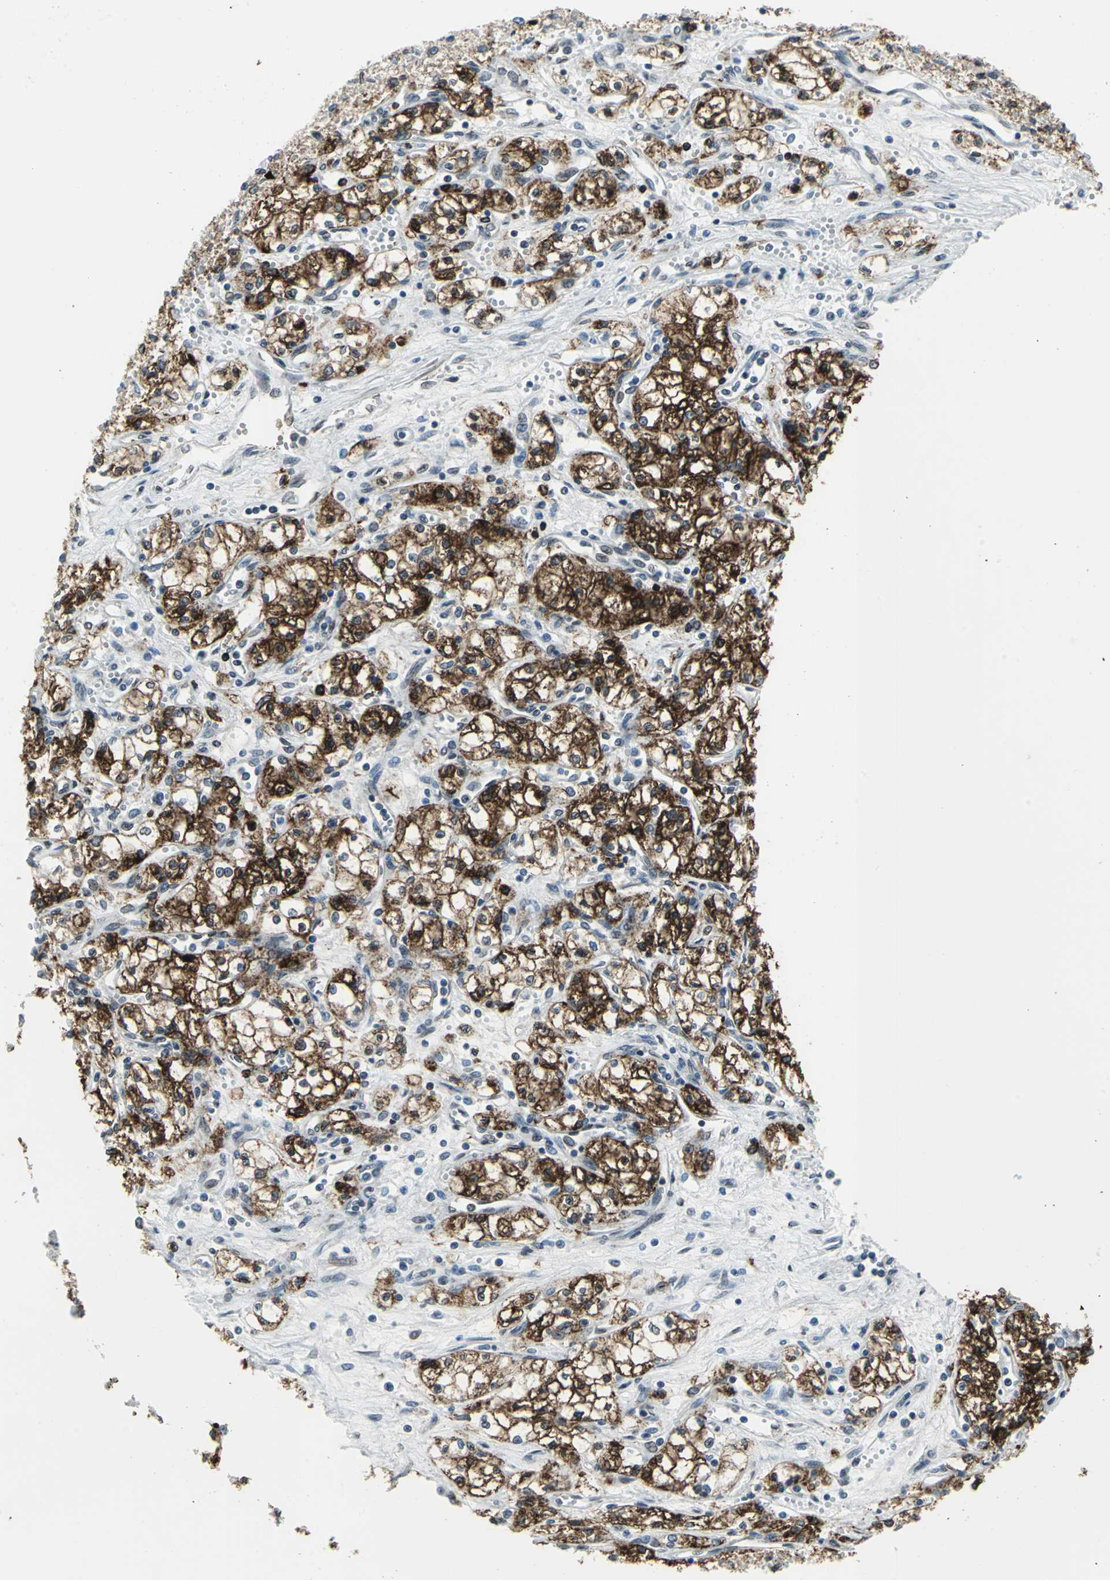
{"staining": {"intensity": "strong", "quantity": ">75%", "location": "cytoplasmic/membranous"}, "tissue": "renal cancer", "cell_type": "Tumor cells", "image_type": "cancer", "snomed": [{"axis": "morphology", "description": "Normal tissue, NOS"}, {"axis": "morphology", "description": "Adenocarcinoma, NOS"}, {"axis": "topography", "description": "Kidney"}], "caption": "Immunohistochemistry (IHC) histopathology image of human renal cancer stained for a protein (brown), which displays high levels of strong cytoplasmic/membranous staining in about >75% of tumor cells.", "gene": "SNUPN", "patient": {"sex": "male", "age": 59}}